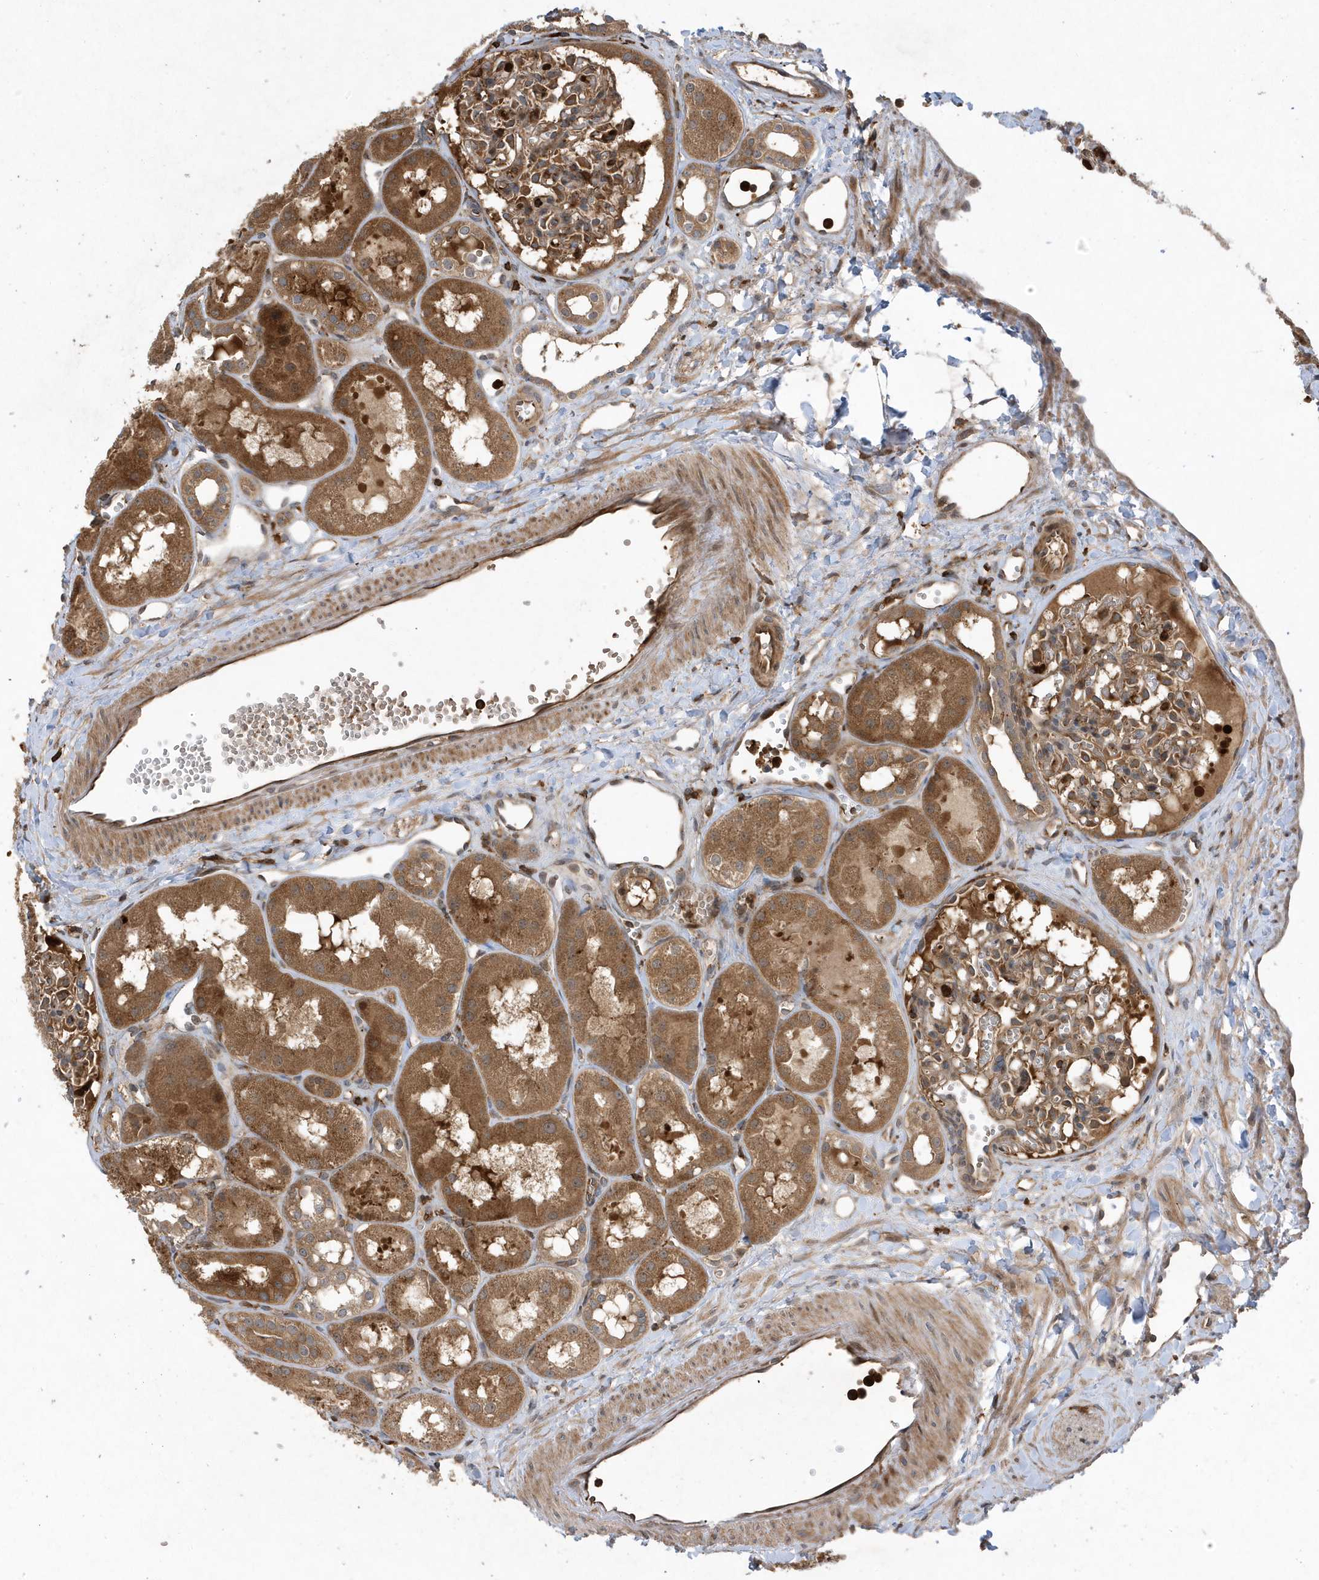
{"staining": {"intensity": "moderate", "quantity": ">75%", "location": "cytoplasmic/membranous"}, "tissue": "kidney", "cell_type": "Cells in glomeruli", "image_type": "normal", "snomed": [{"axis": "morphology", "description": "Normal tissue, NOS"}, {"axis": "topography", "description": "Kidney"}], "caption": "A high-resolution photomicrograph shows IHC staining of benign kidney, which shows moderate cytoplasmic/membranous positivity in about >75% of cells in glomeruli.", "gene": "LAPTM4A", "patient": {"sex": "male", "age": 16}}